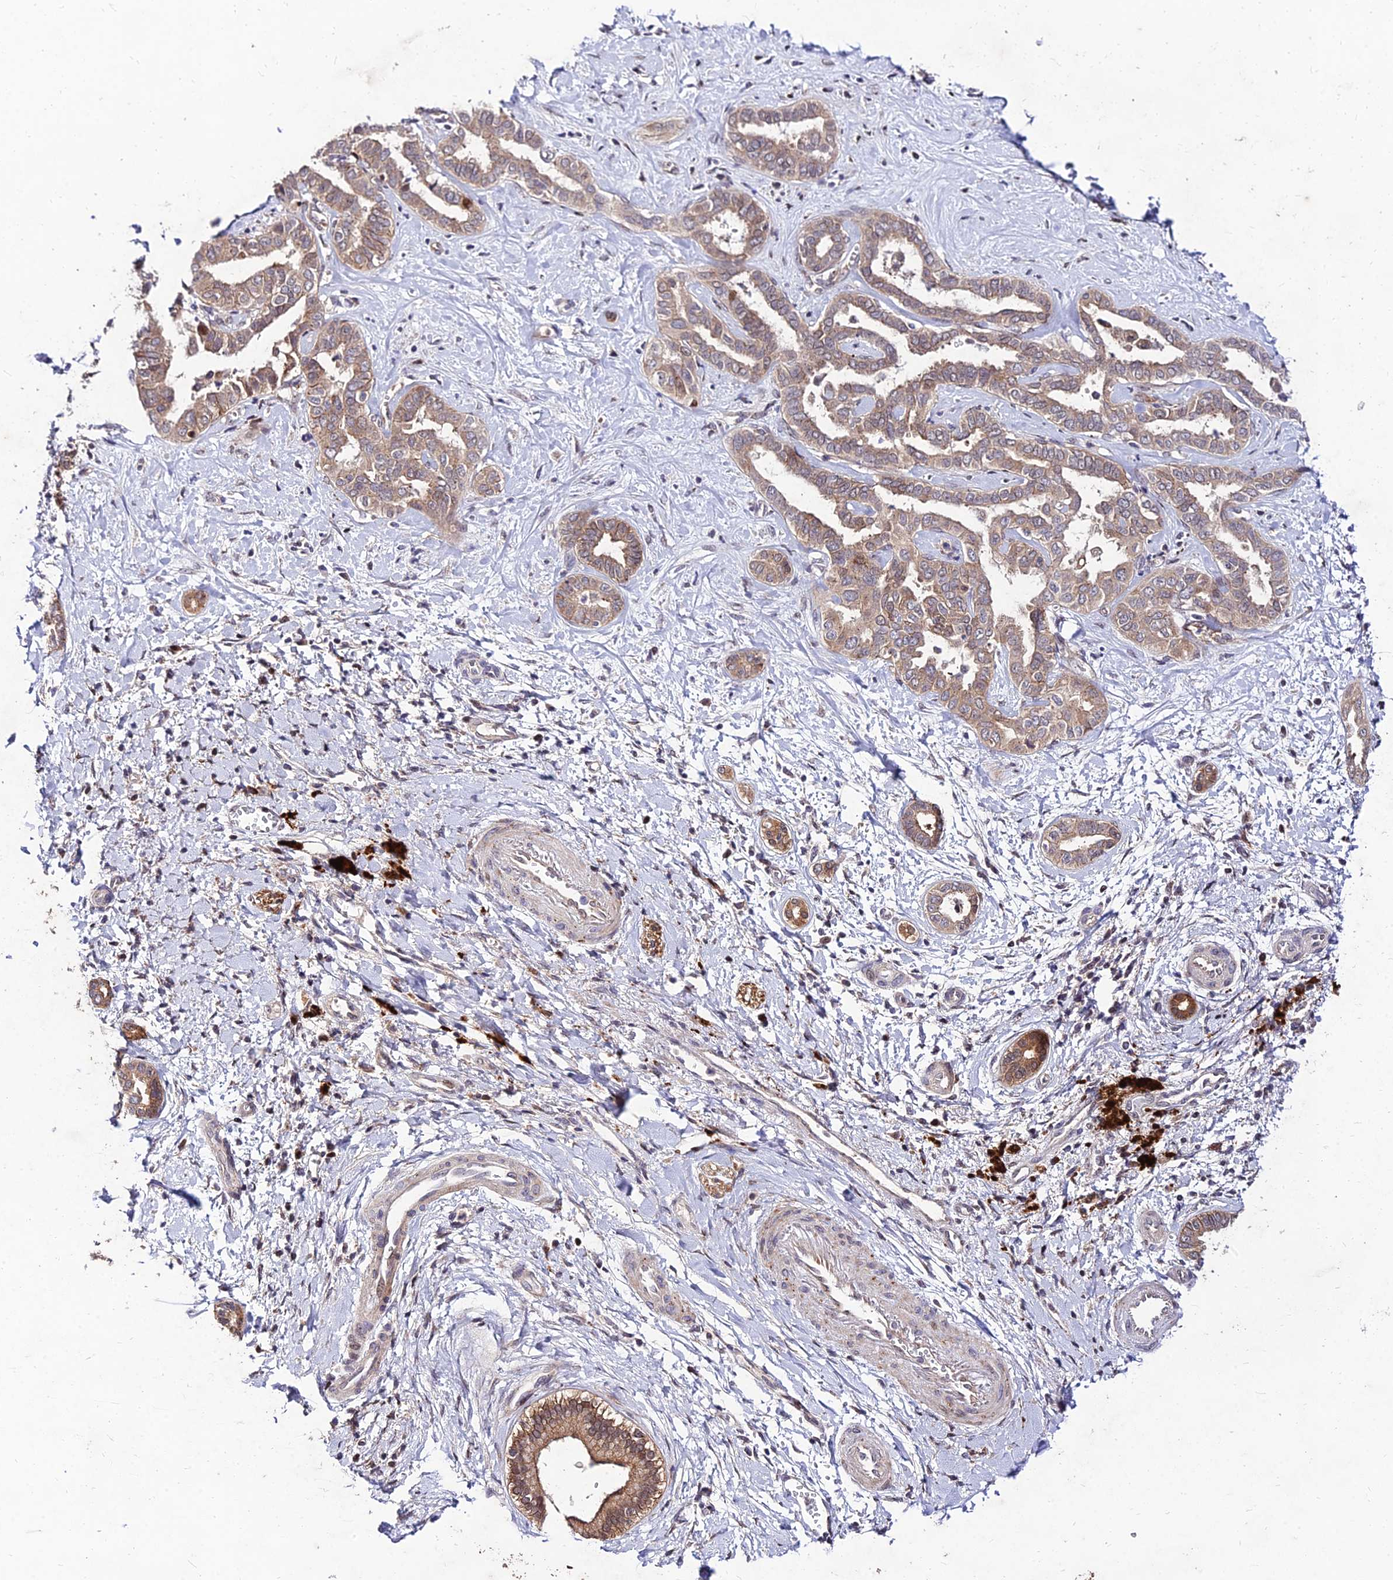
{"staining": {"intensity": "weak", "quantity": ">75%", "location": "cytoplasmic/membranous"}, "tissue": "liver cancer", "cell_type": "Tumor cells", "image_type": "cancer", "snomed": [{"axis": "morphology", "description": "Cholangiocarcinoma"}, {"axis": "topography", "description": "Liver"}], "caption": "An image of human cholangiocarcinoma (liver) stained for a protein displays weak cytoplasmic/membranous brown staining in tumor cells. The protein is stained brown, and the nuclei are stained in blue (DAB (3,3'-diaminobenzidine) IHC with brightfield microscopy, high magnification).", "gene": "MKKS", "patient": {"sex": "female", "age": 77}}